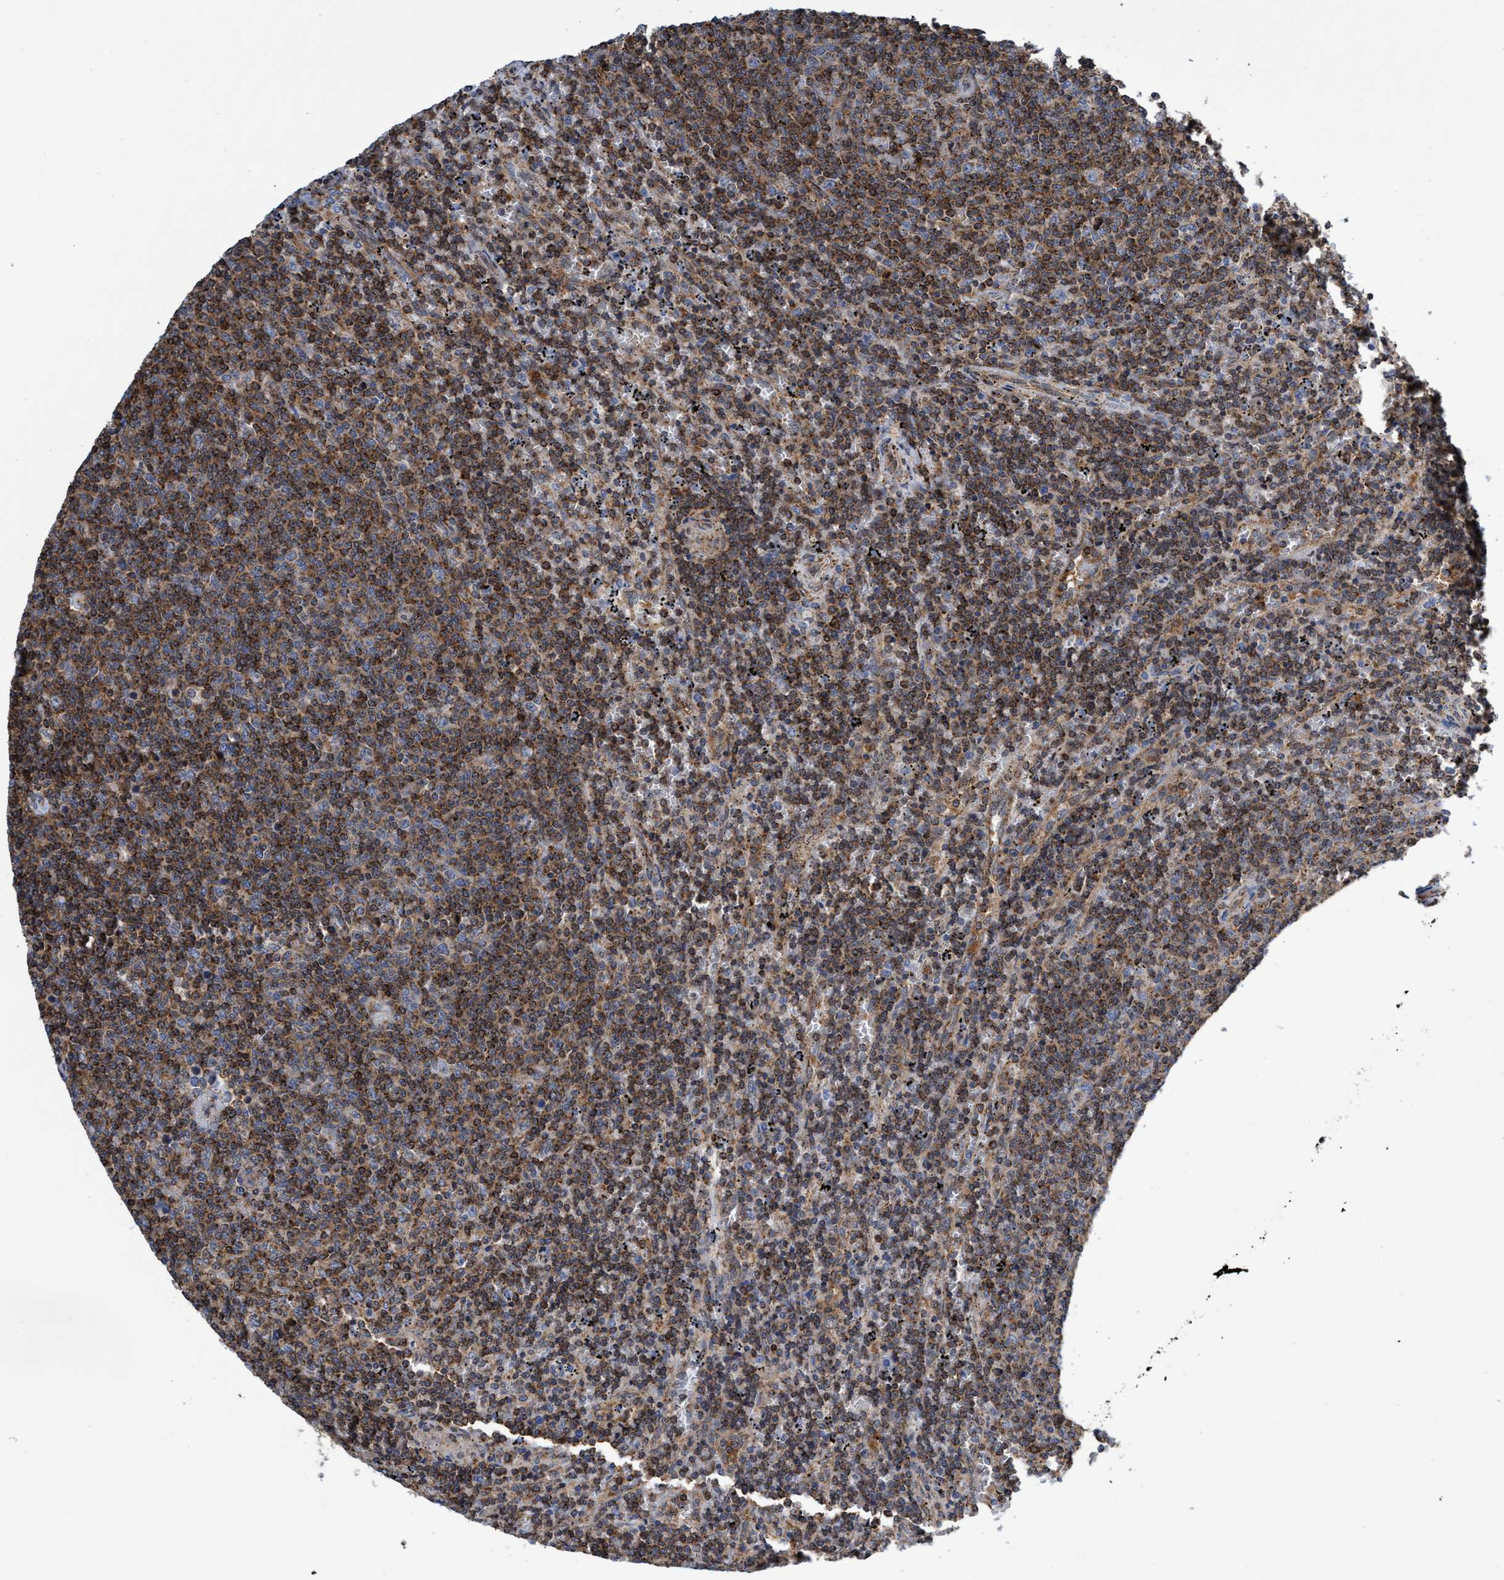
{"staining": {"intensity": "strong", "quantity": ">75%", "location": "cytoplasmic/membranous"}, "tissue": "lymphoma", "cell_type": "Tumor cells", "image_type": "cancer", "snomed": [{"axis": "morphology", "description": "Malignant lymphoma, non-Hodgkin's type, Low grade"}, {"axis": "topography", "description": "Spleen"}], "caption": "IHC image of human low-grade malignant lymphoma, non-Hodgkin's type stained for a protein (brown), which demonstrates high levels of strong cytoplasmic/membranous expression in approximately >75% of tumor cells.", "gene": "CRYZ", "patient": {"sex": "female", "age": 50}}